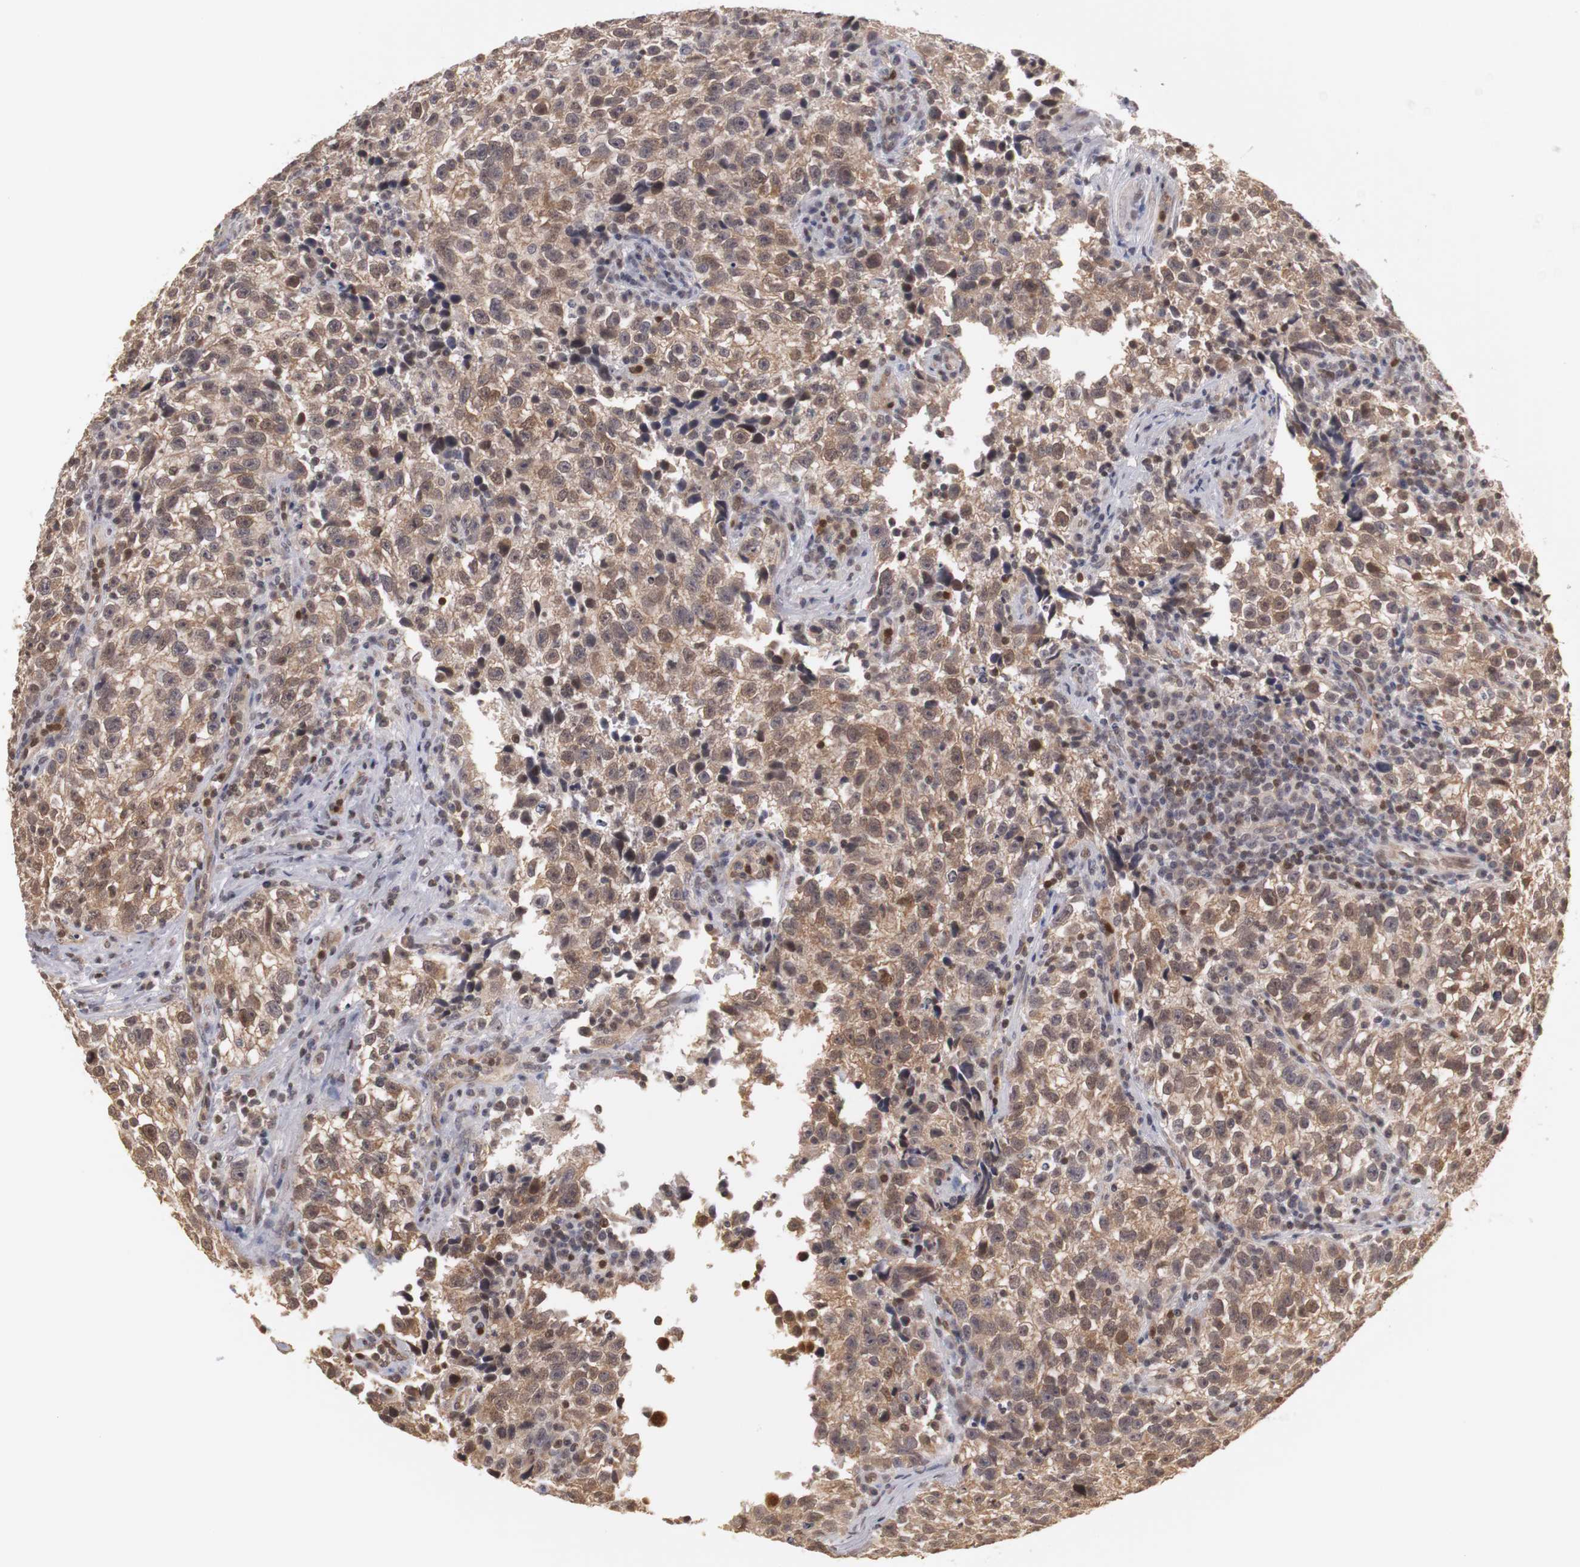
{"staining": {"intensity": "moderate", "quantity": ">75%", "location": "cytoplasmic/membranous"}, "tissue": "testis cancer", "cell_type": "Tumor cells", "image_type": "cancer", "snomed": [{"axis": "morphology", "description": "Seminoma, NOS"}, {"axis": "topography", "description": "Testis"}], "caption": "Immunohistochemistry (IHC) image of human seminoma (testis) stained for a protein (brown), which exhibits medium levels of moderate cytoplasmic/membranous positivity in about >75% of tumor cells.", "gene": "PLEKHA1", "patient": {"sex": "male", "age": 38}}